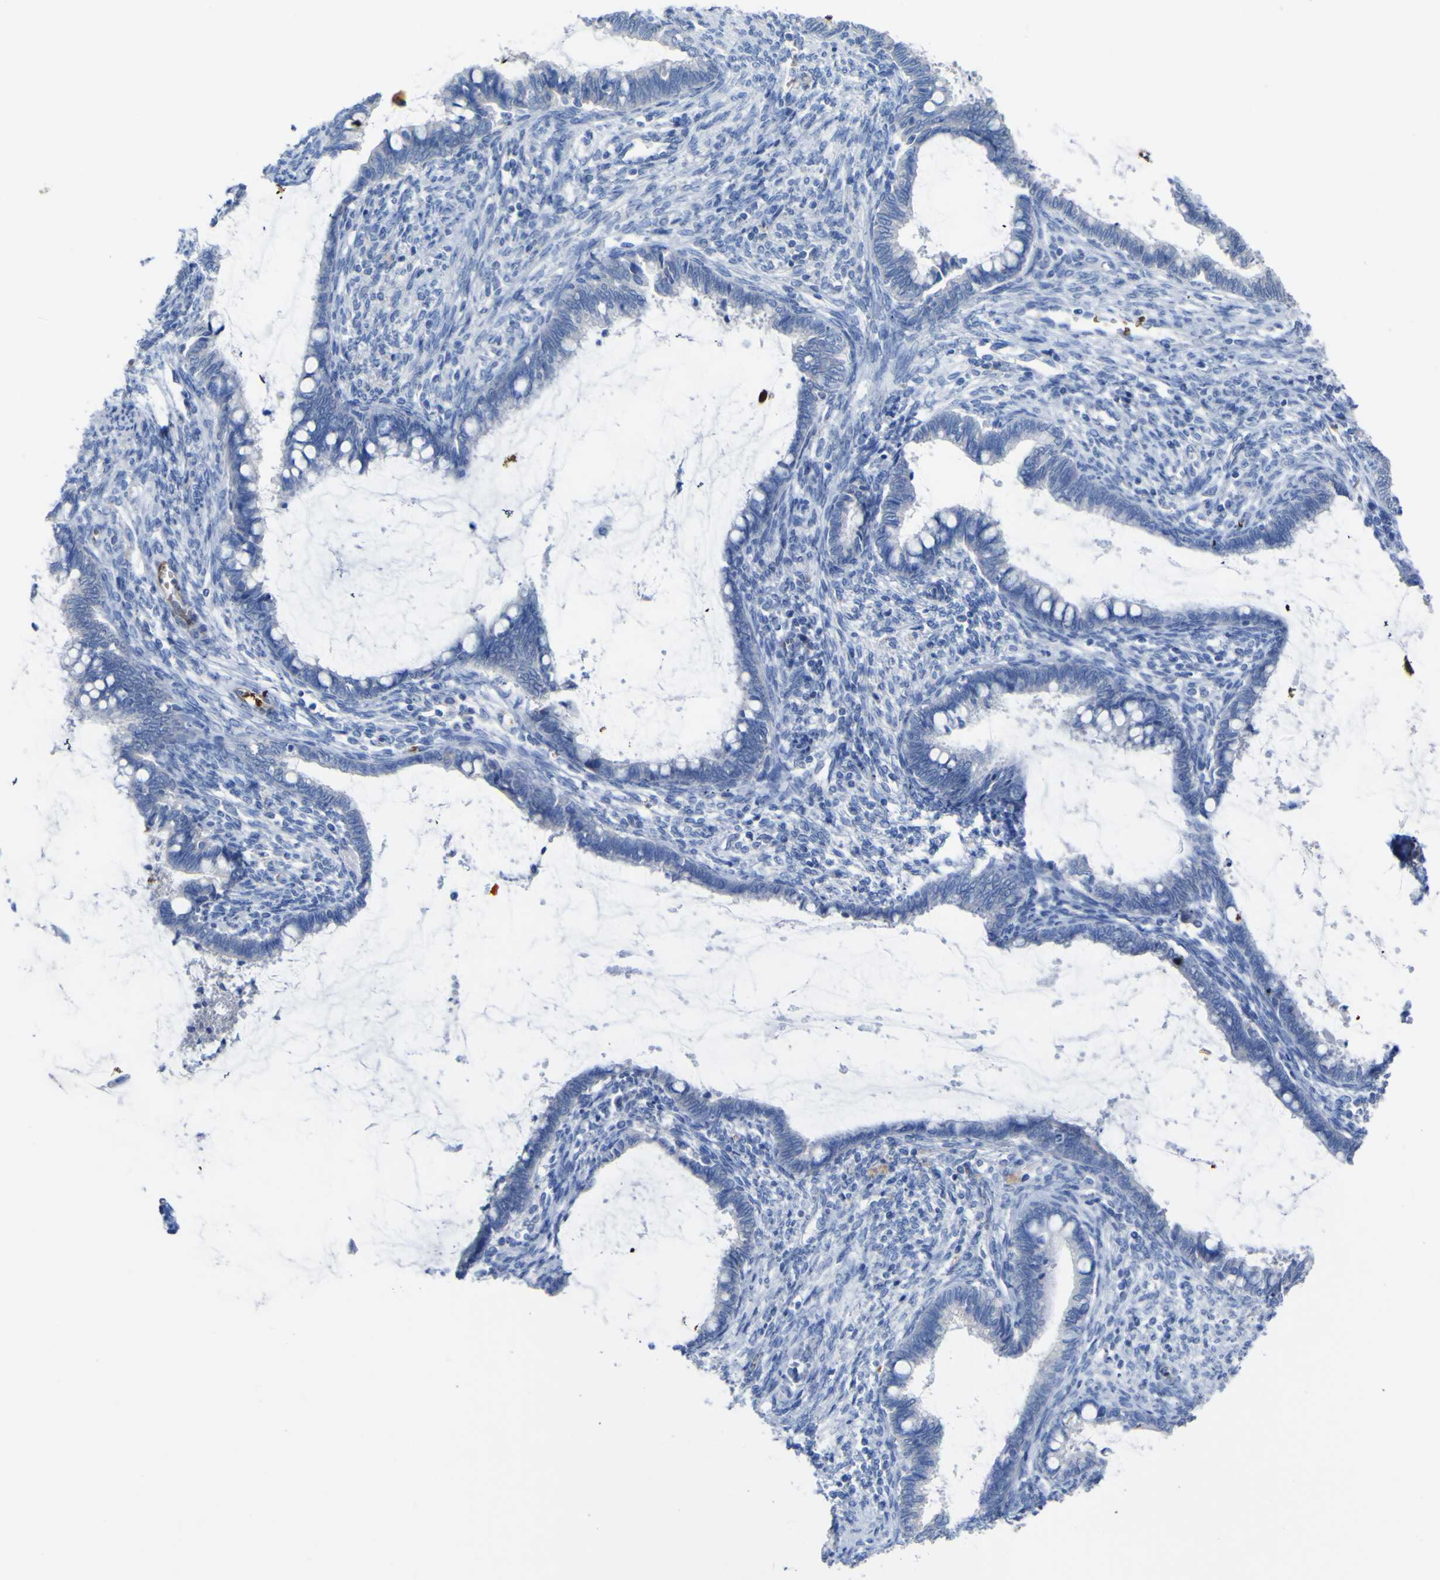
{"staining": {"intensity": "negative", "quantity": "none", "location": "none"}, "tissue": "cervical cancer", "cell_type": "Tumor cells", "image_type": "cancer", "snomed": [{"axis": "morphology", "description": "Adenocarcinoma, NOS"}, {"axis": "topography", "description": "Cervix"}], "caption": "A high-resolution histopathology image shows immunohistochemistry staining of cervical cancer, which demonstrates no significant positivity in tumor cells.", "gene": "GCM1", "patient": {"sex": "female", "age": 44}}